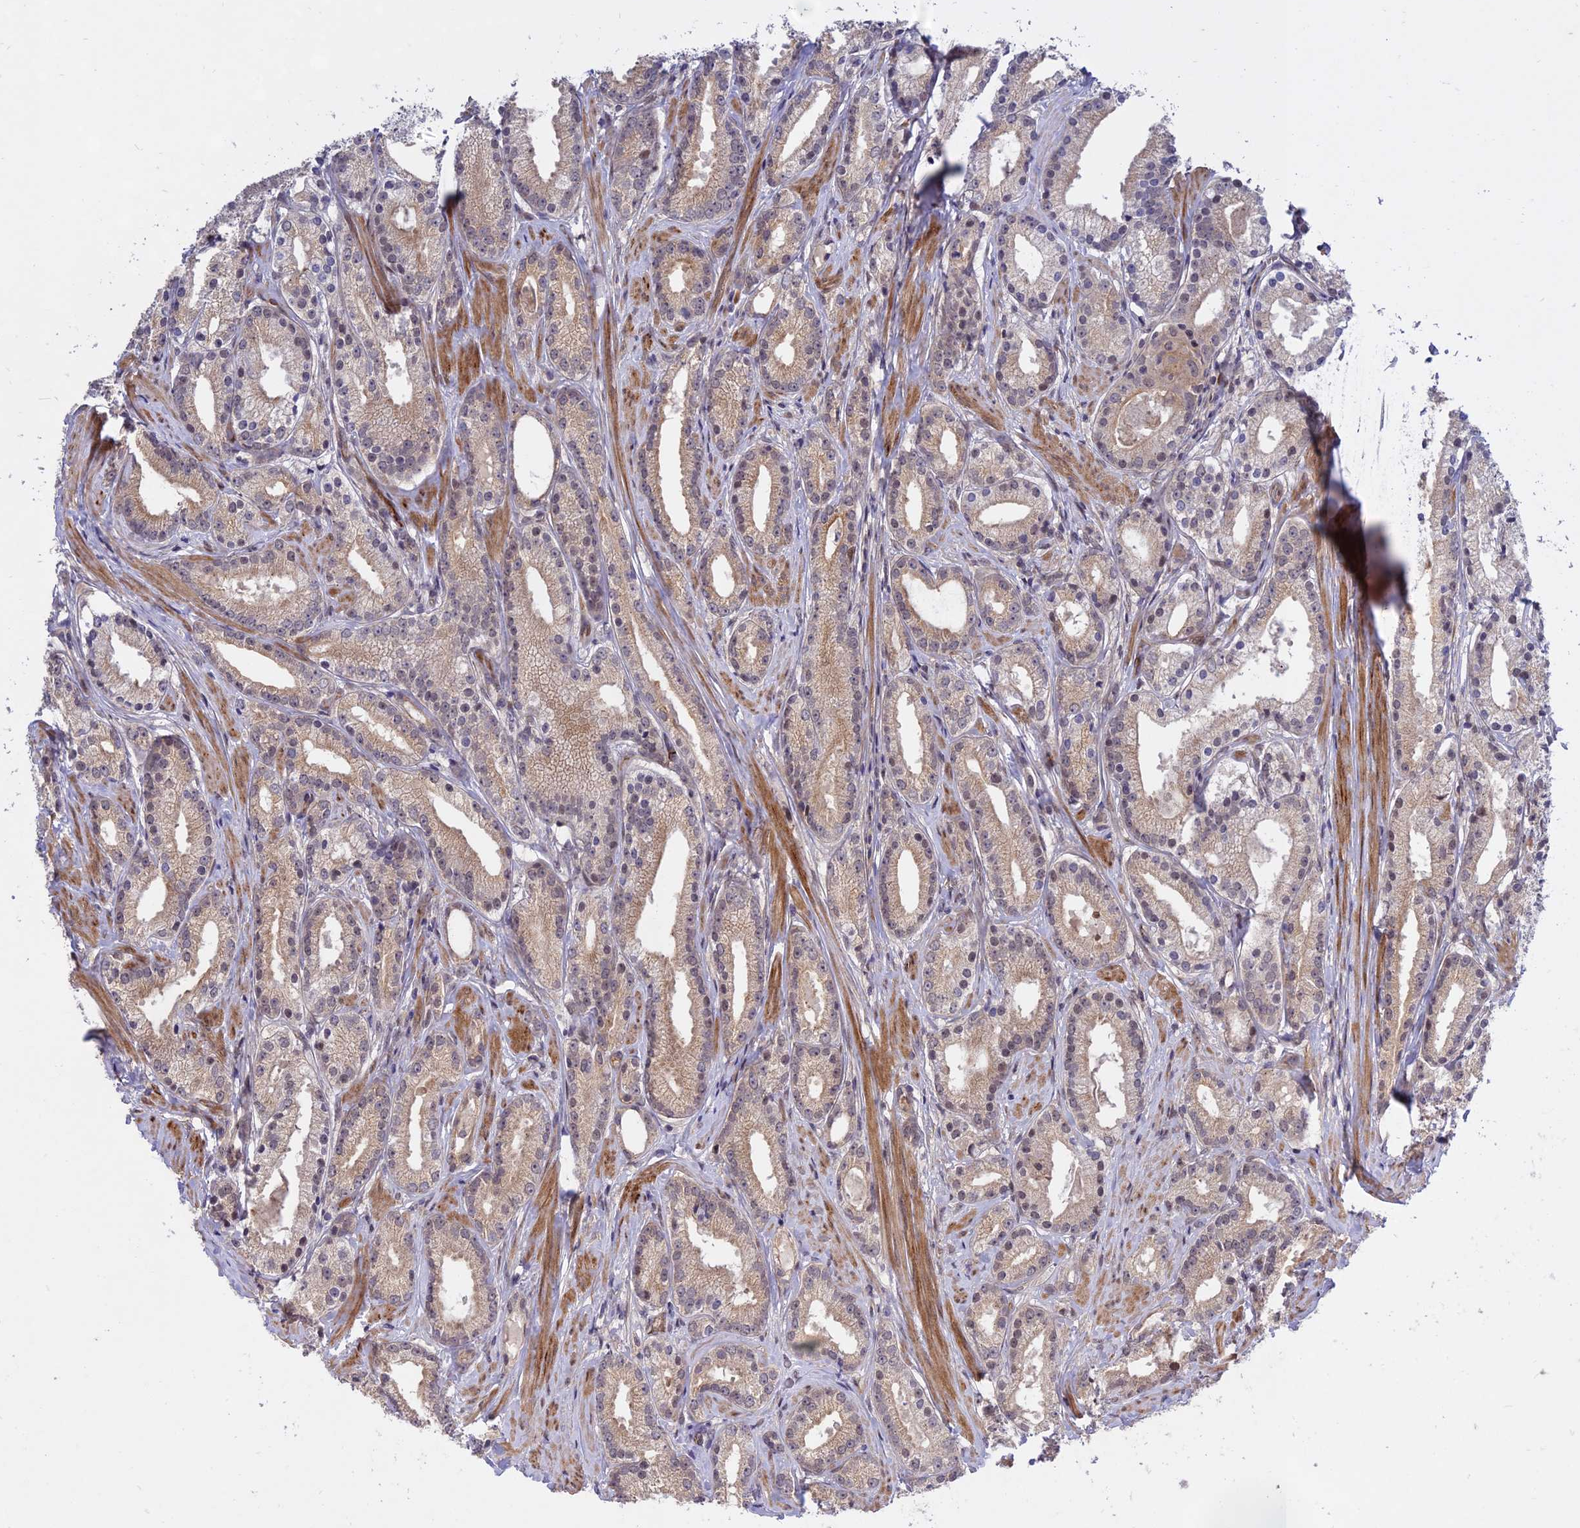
{"staining": {"intensity": "weak", "quantity": "25%-75%", "location": "cytoplasmic/membranous"}, "tissue": "prostate cancer", "cell_type": "Tumor cells", "image_type": "cancer", "snomed": [{"axis": "morphology", "description": "Adenocarcinoma, Low grade"}, {"axis": "topography", "description": "Prostate"}], "caption": "A micrograph of prostate cancer stained for a protein demonstrates weak cytoplasmic/membranous brown staining in tumor cells. The protein of interest is stained brown, and the nuclei are stained in blue (DAB IHC with brightfield microscopy, high magnification).", "gene": "ZNF85", "patient": {"sex": "male", "age": 57}}